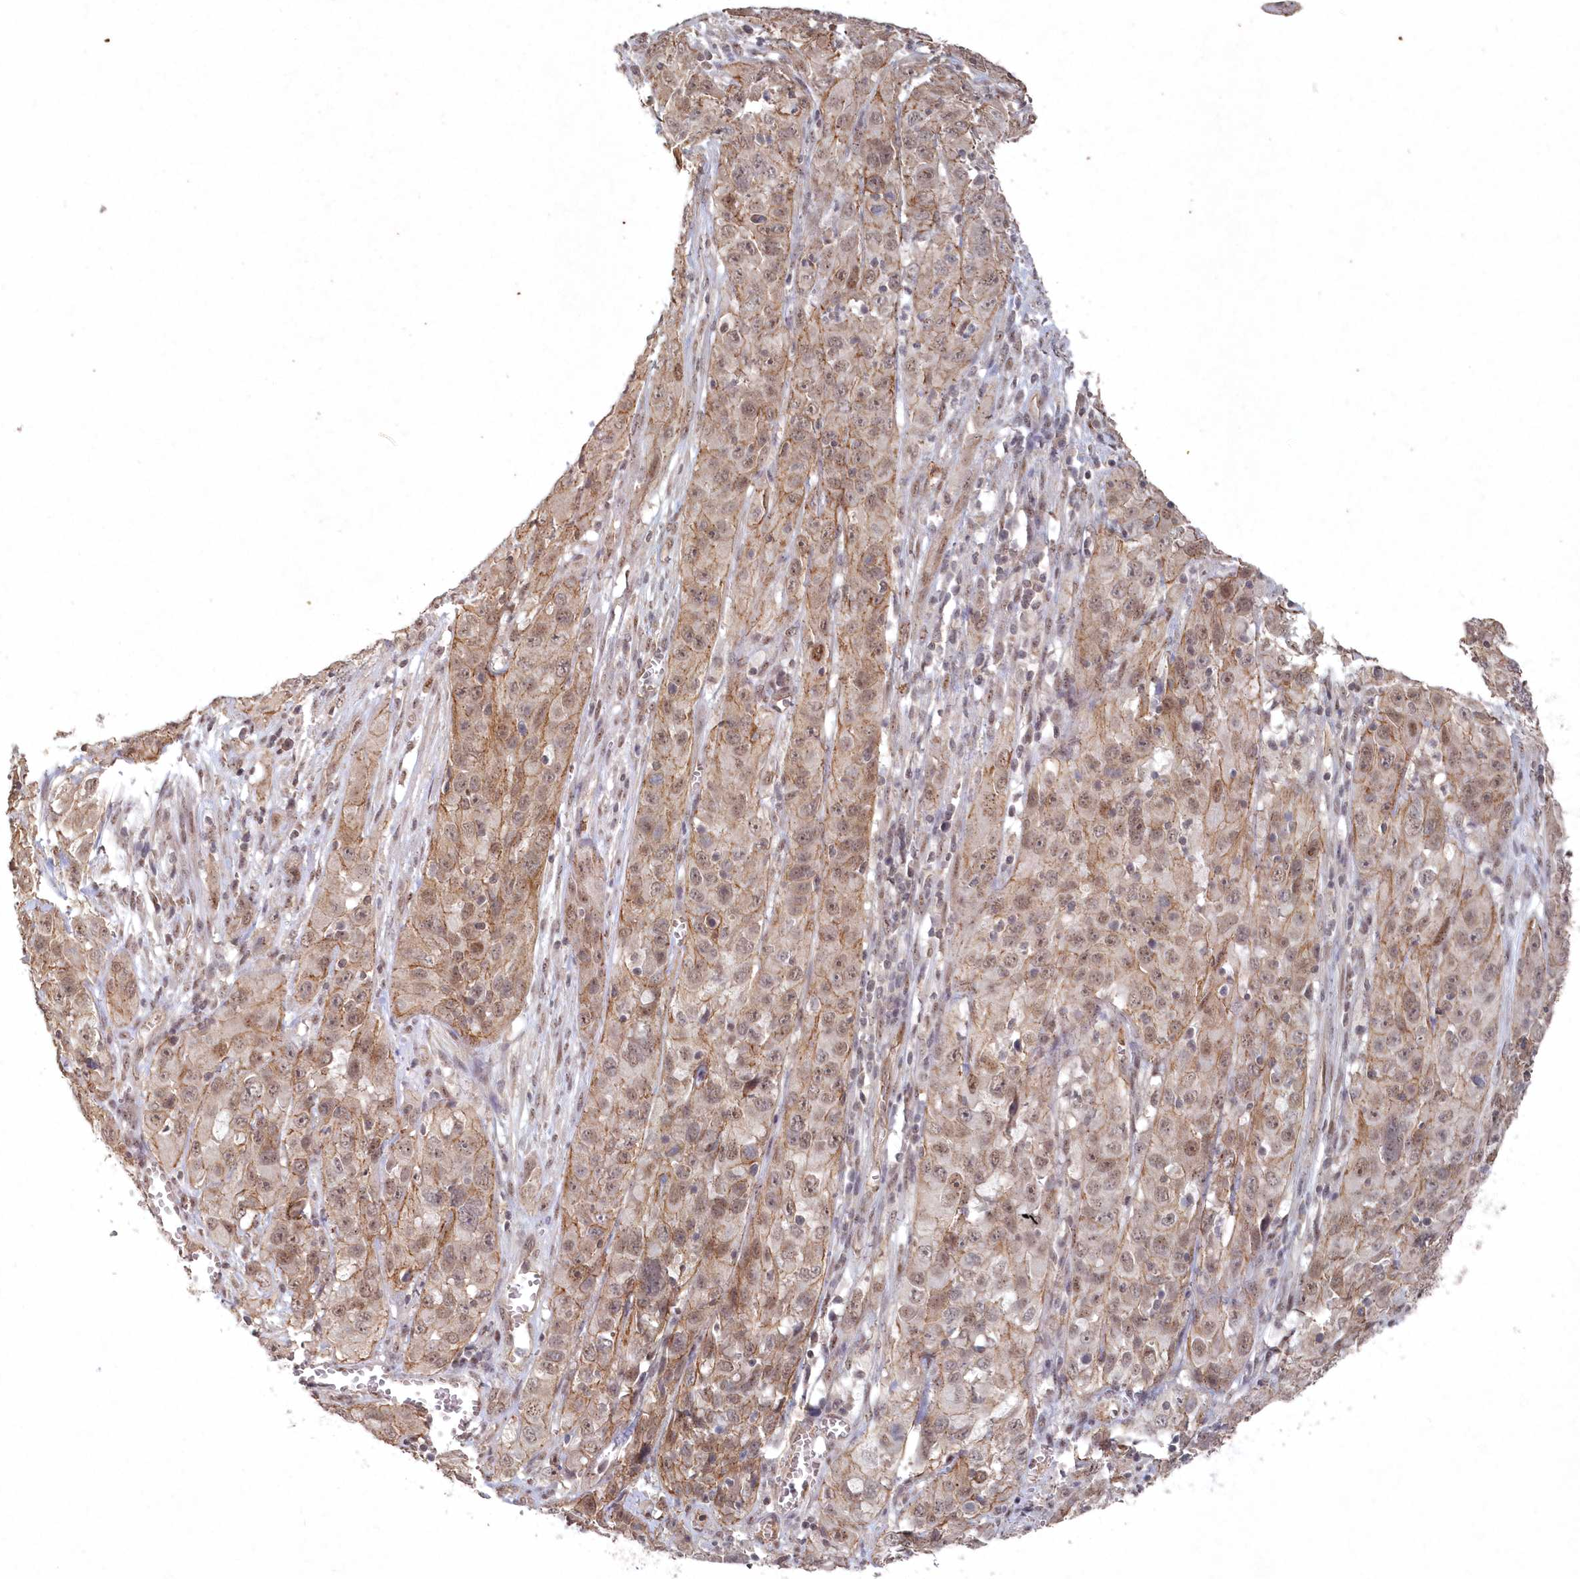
{"staining": {"intensity": "moderate", "quantity": "<25%", "location": "cytoplasmic/membranous"}, "tissue": "cervical cancer", "cell_type": "Tumor cells", "image_type": "cancer", "snomed": [{"axis": "morphology", "description": "Squamous cell carcinoma, NOS"}, {"axis": "topography", "description": "Cervix"}], "caption": "This is a photomicrograph of immunohistochemistry (IHC) staining of cervical squamous cell carcinoma, which shows moderate positivity in the cytoplasmic/membranous of tumor cells.", "gene": "VSIG2", "patient": {"sex": "female", "age": 32}}